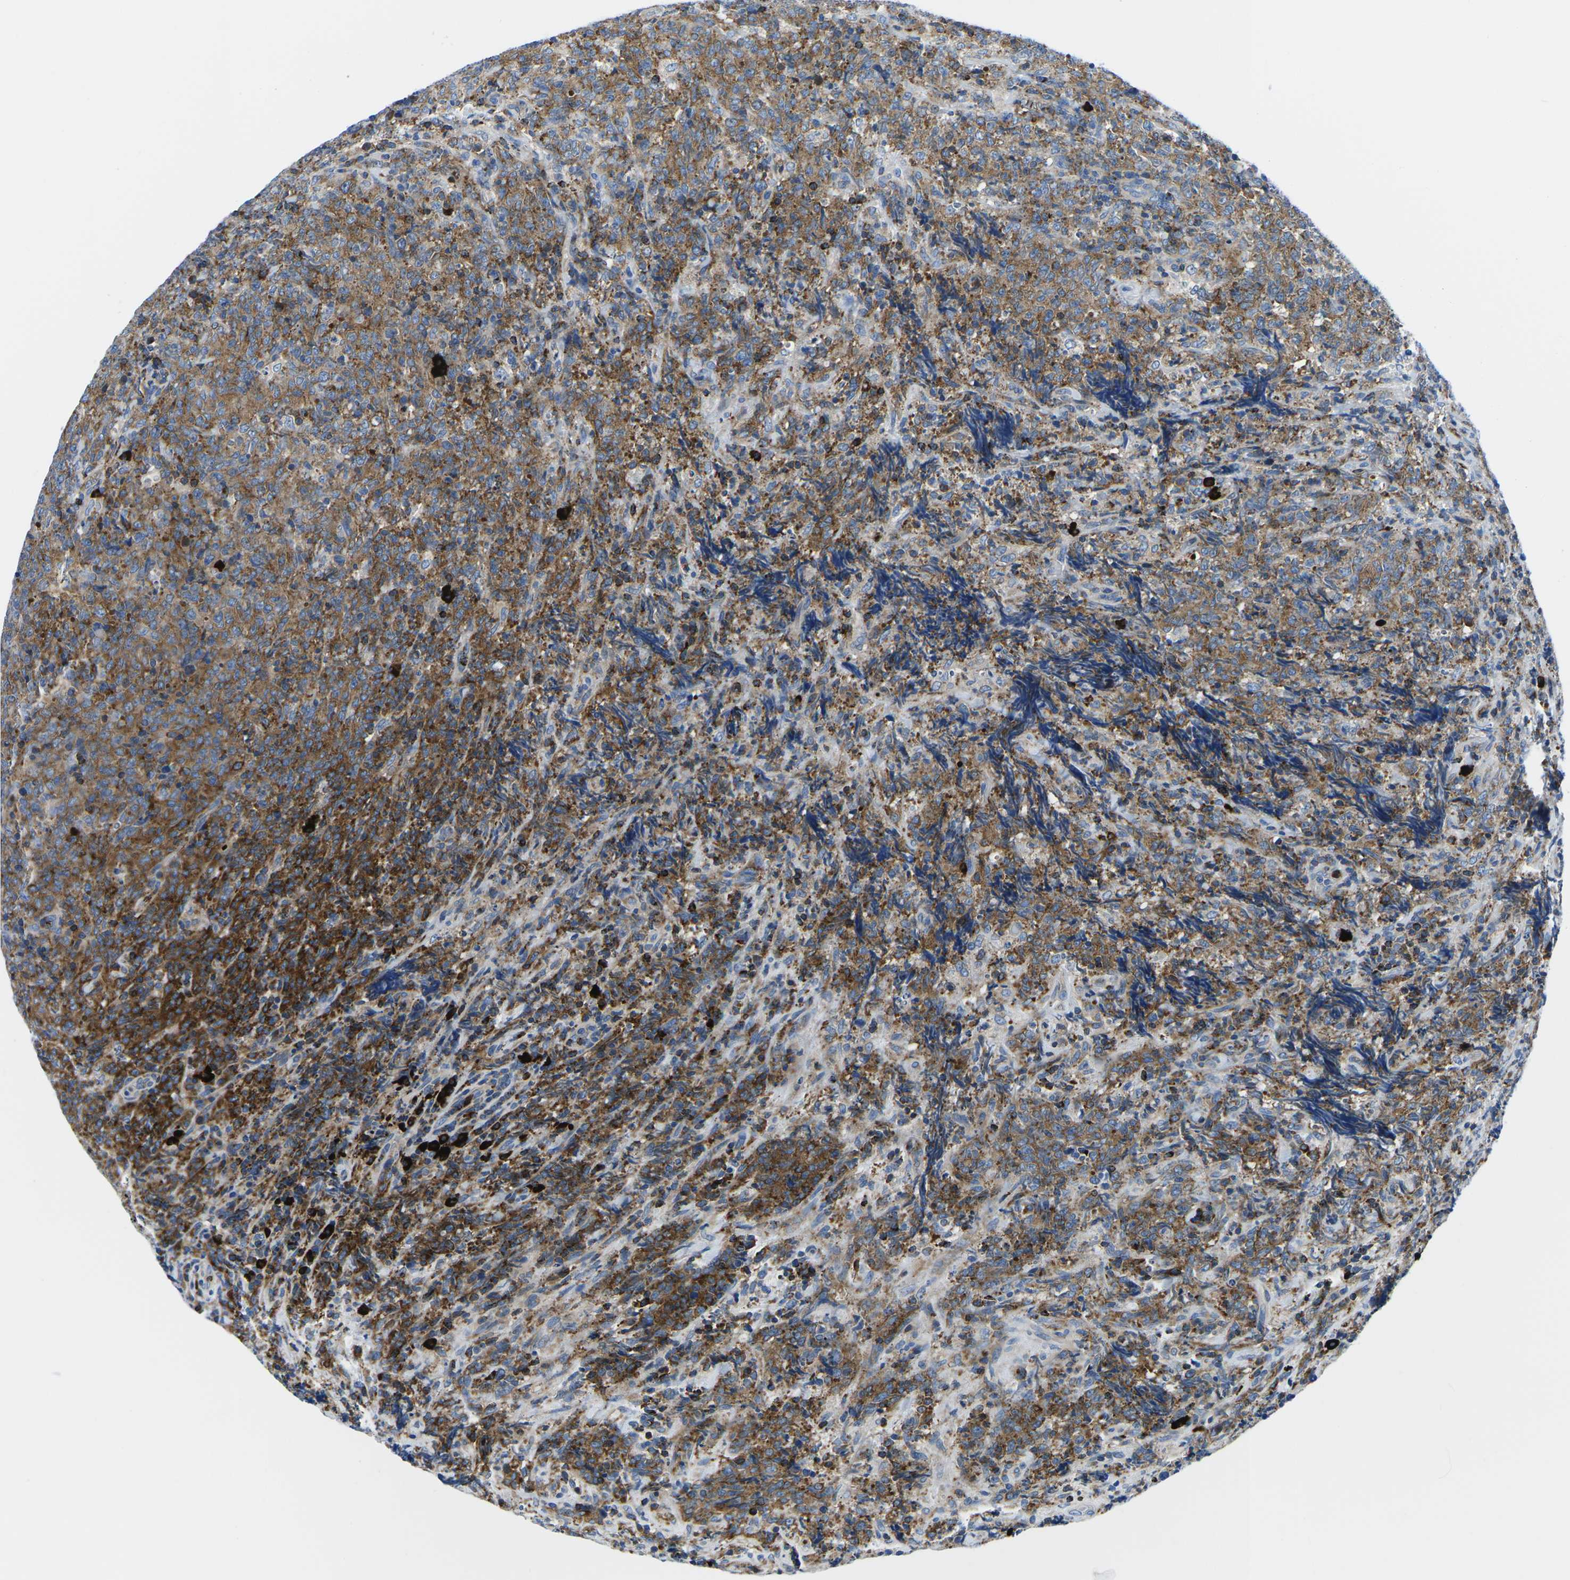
{"staining": {"intensity": "moderate", "quantity": ">75%", "location": "cytoplasmic/membranous"}, "tissue": "lymphoma", "cell_type": "Tumor cells", "image_type": "cancer", "snomed": [{"axis": "morphology", "description": "Malignant lymphoma, non-Hodgkin's type, High grade"}, {"axis": "topography", "description": "Tonsil"}], "caption": "Immunohistochemical staining of human lymphoma demonstrates medium levels of moderate cytoplasmic/membranous protein positivity in about >75% of tumor cells.", "gene": "MC4R", "patient": {"sex": "female", "age": 36}}